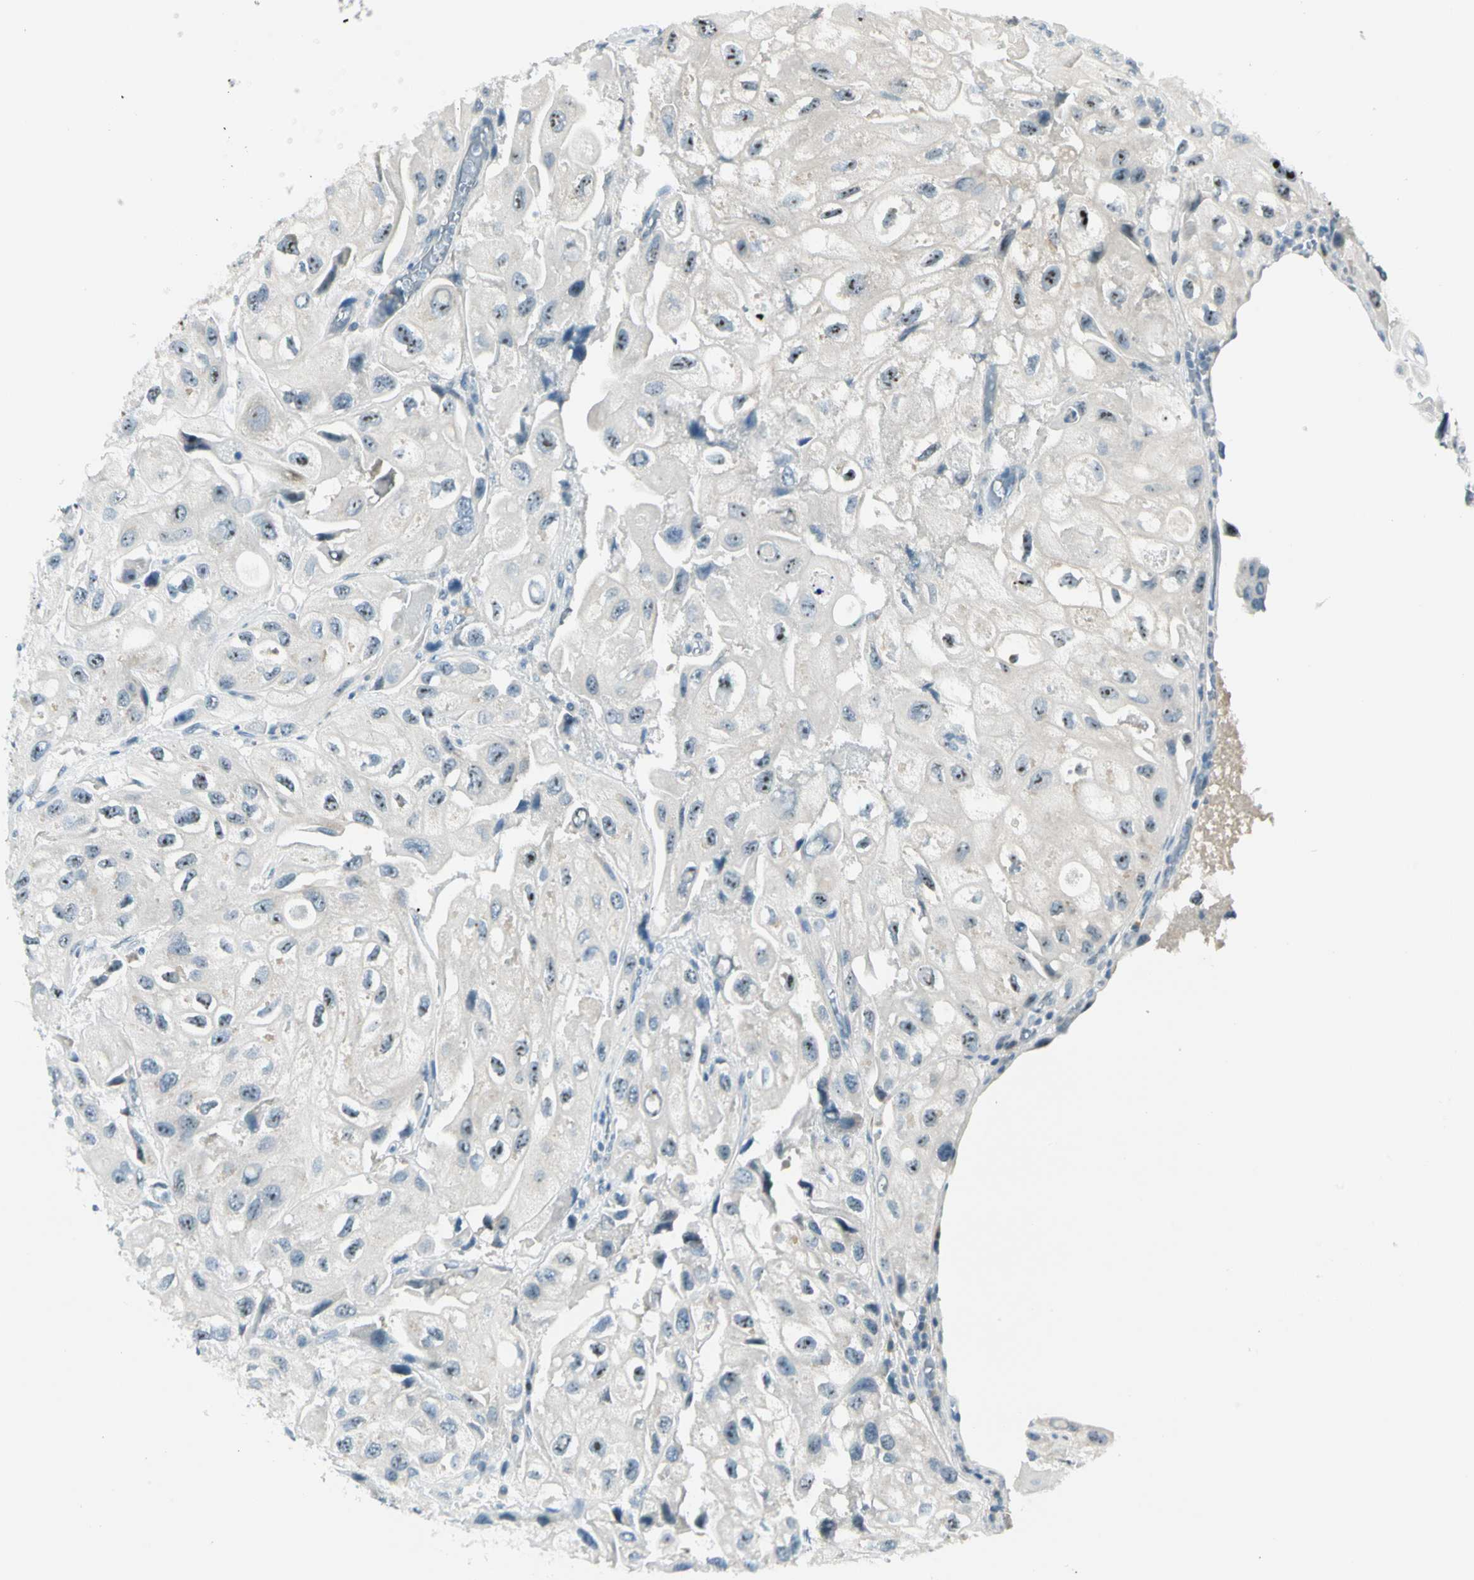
{"staining": {"intensity": "moderate", "quantity": "25%-75%", "location": "nuclear"}, "tissue": "urothelial cancer", "cell_type": "Tumor cells", "image_type": "cancer", "snomed": [{"axis": "morphology", "description": "Urothelial carcinoma, High grade"}, {"axis": "topography", "description": "Urinary bladder"}], "caption": "A brown stain highlights moderate nuclear staining of a protein in high-grade urothelial carcinoma tumor cells.", "gene": "ZSCAN1", "patient": {"sex": "female", "age": 64}}